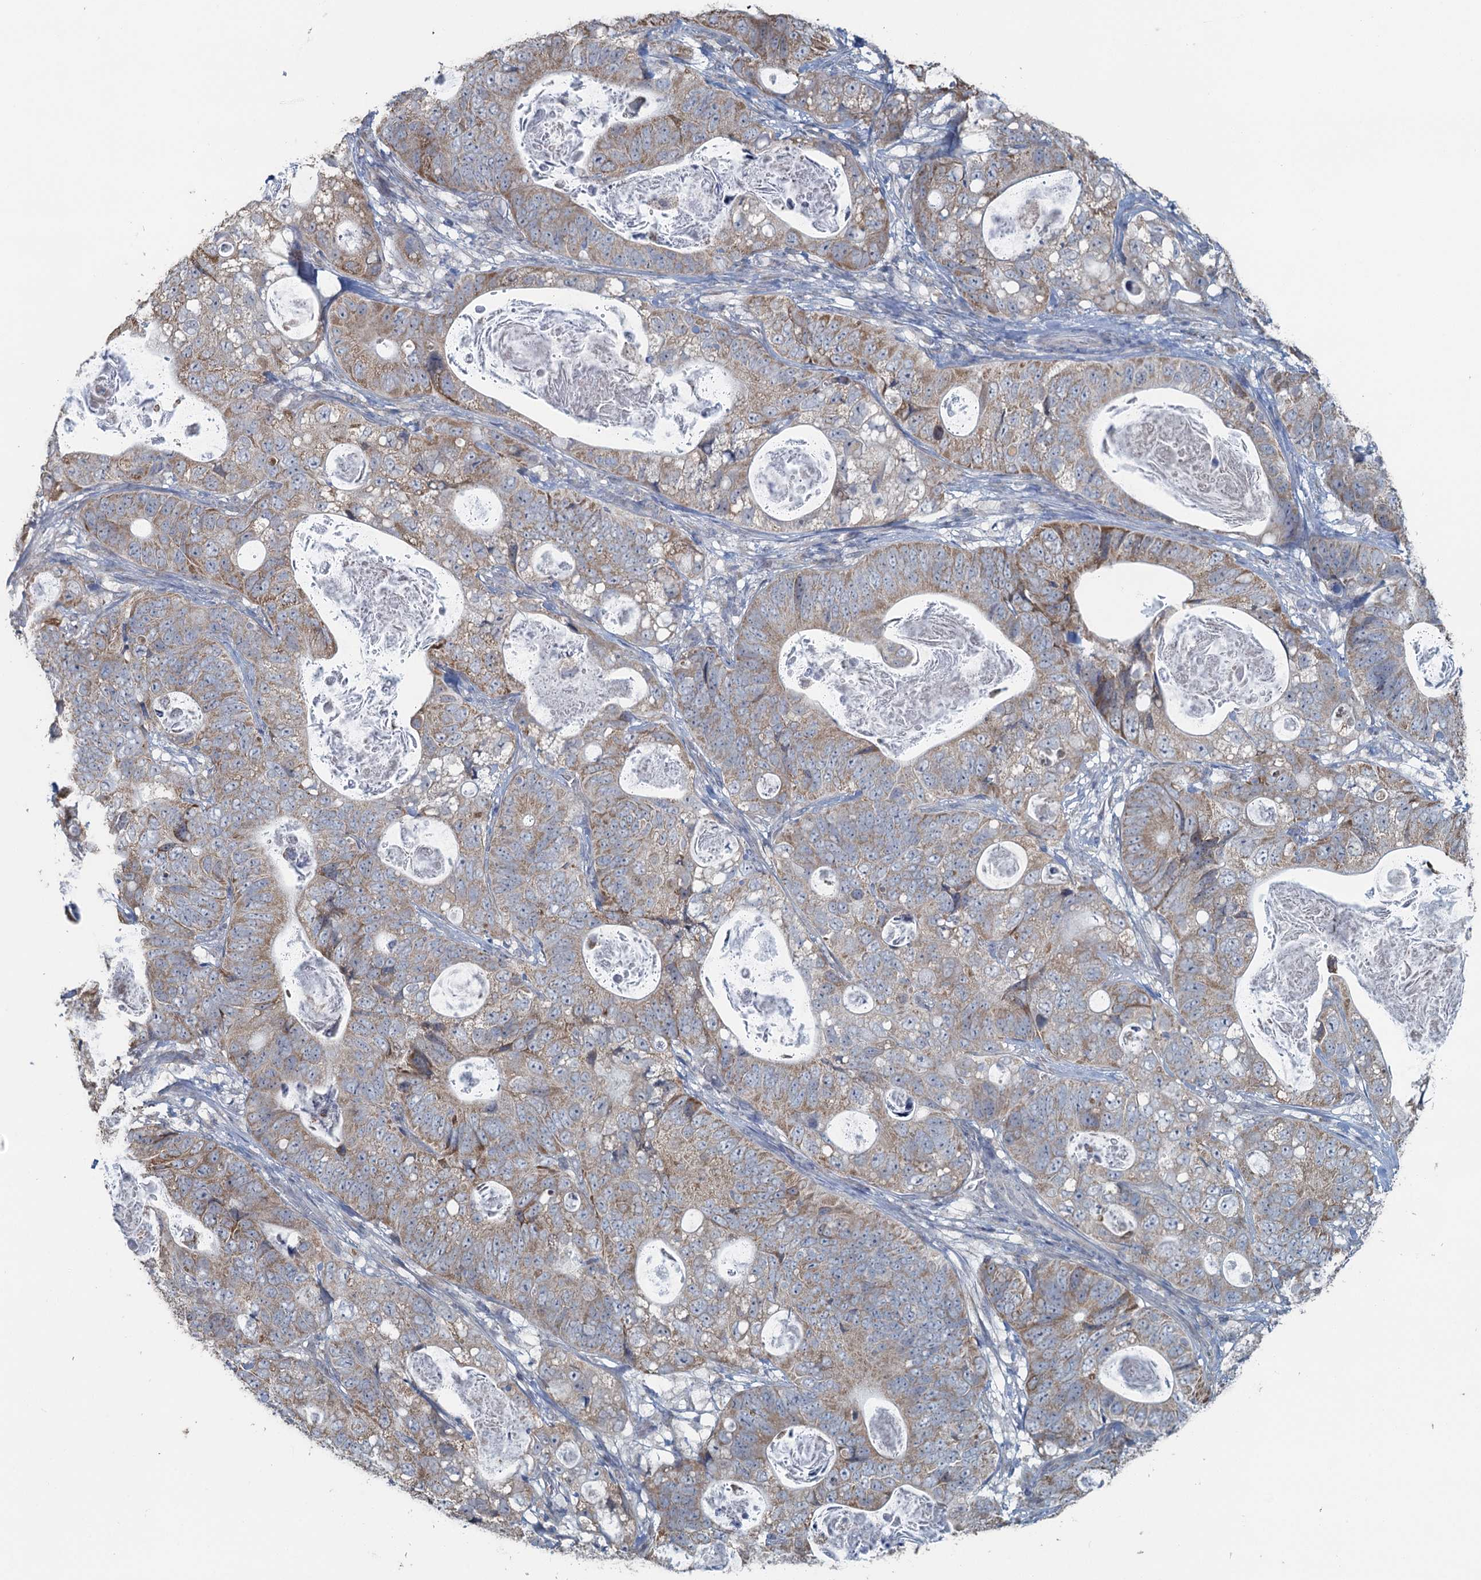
{"staining": {"intensity": "weak", "quantity": ">75%", "location": "cytoplasmic/membranous"}, "tissue": "stomach cancer", "cell_type": "Tumor cells", "image_type": "cancer", "snomed": [{"axis": "morphology", "description": "Normal tissue, NOS"}, {"axis": "morphology", "description": "Adenocarcinoma, NOS"}, {"axis": "topography", "description": "Stomach"}], "caption": "An image of human stomach adenocarcinoma stained for a protein displays weak cytoplasmic/membranous brown staining in tumor cells.", "gene": "TEX35", "patient": {"sex": "female", "age": 89}}